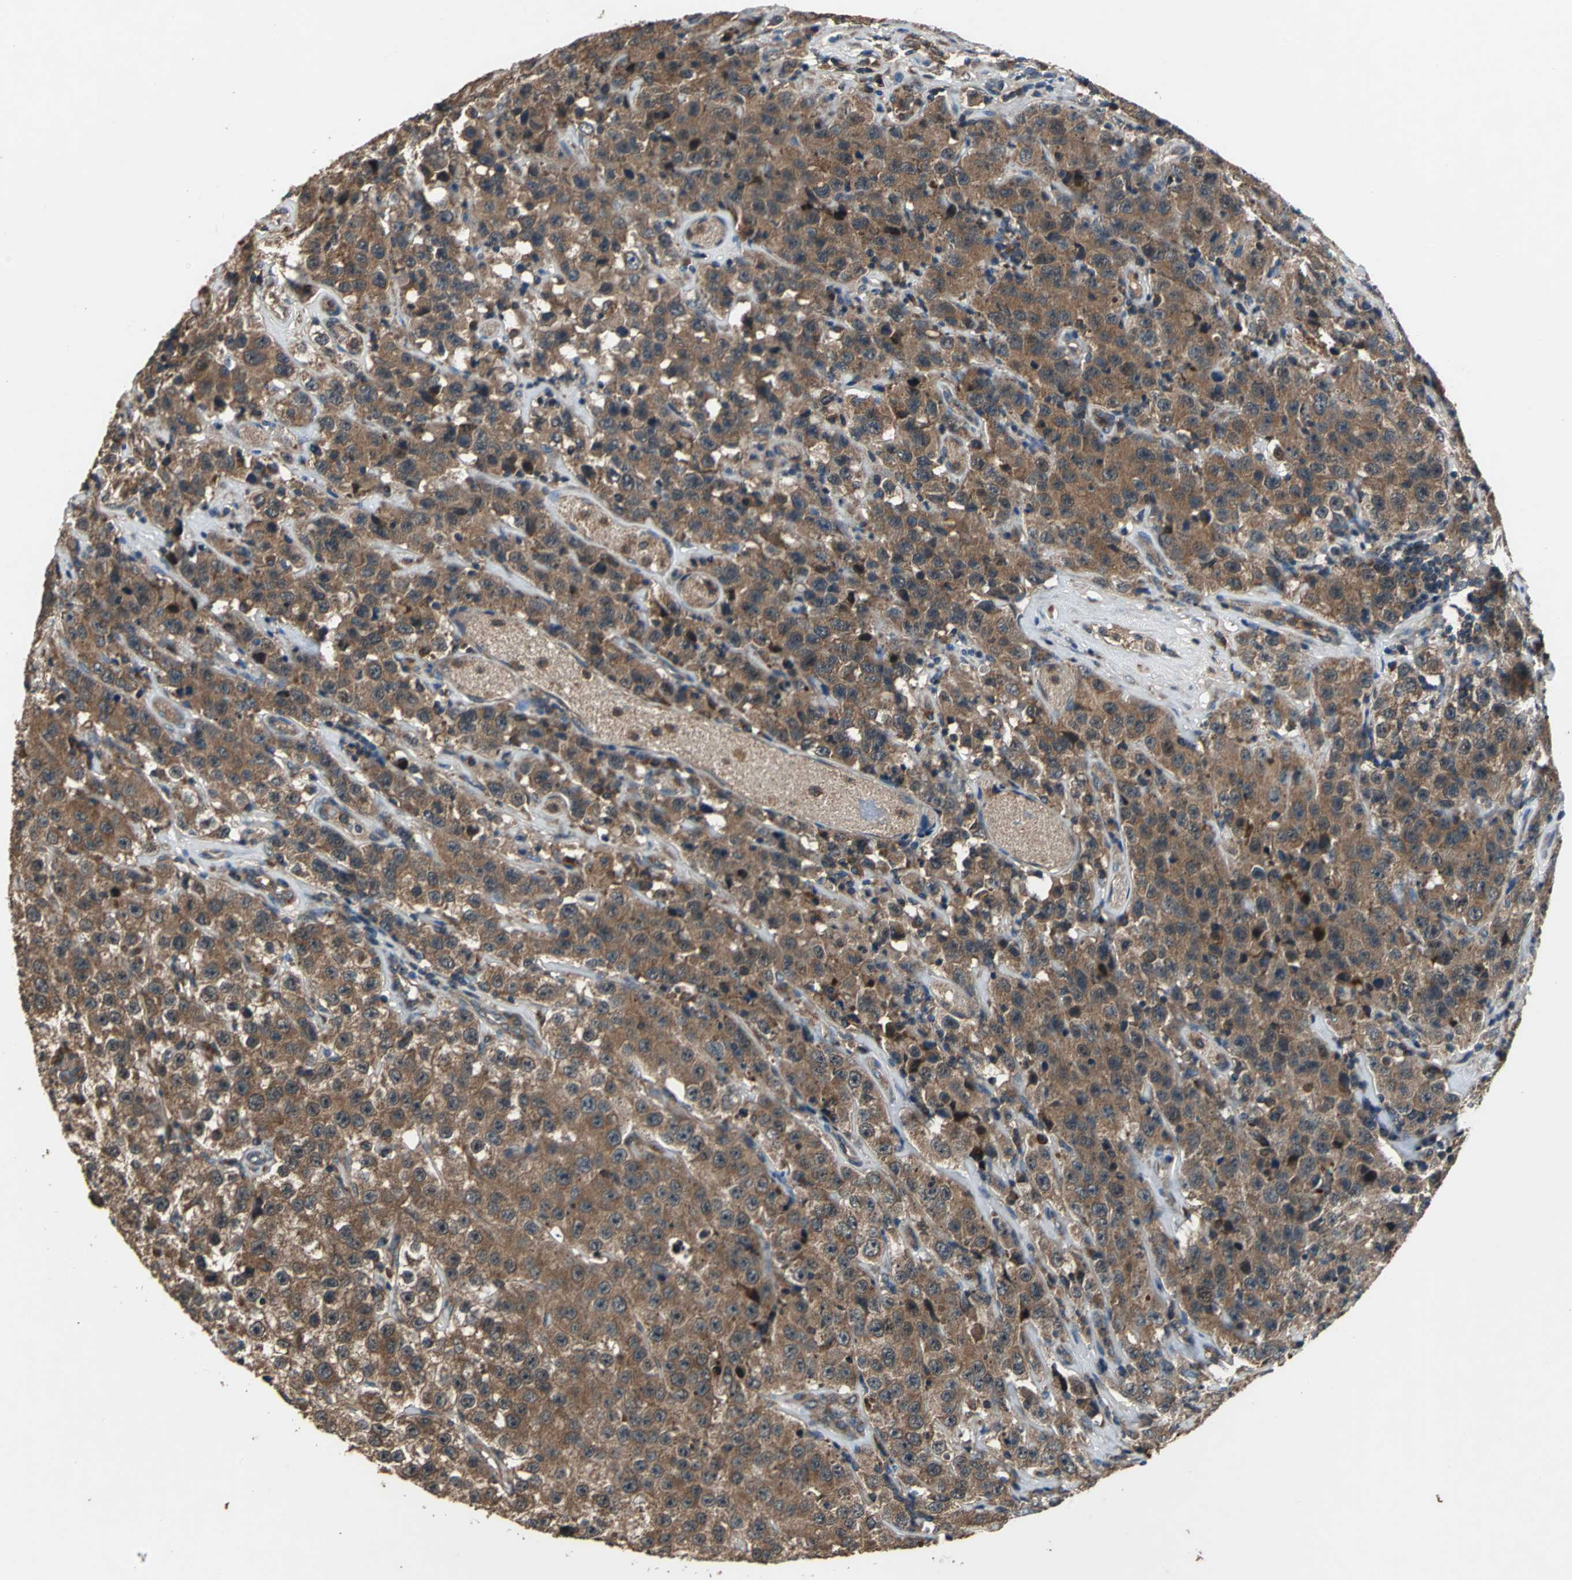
{"staining": {"intensity": "strong", "quantity": ">75%", "location": "cytoplasmic/membranous"}, "tissue": "testis cancer", "cell_type": "Tumor cells", "image_type": "cancer", "snomed": [{"axis": "morphology", "description": "Seminoma, NOS"}, {"axis": "topography", "description": "Testis"}], "caption": "High-magnification brightfield microscopy of seminoma (testis) stained with DAB (brown) and counterstained with hematoxylin (blue). tumor cells exhibit strong cytoplasmic/membranous staining is identified in about>75% of cells. (DAB (3,3'-diaminobenzidine) IHC, brown staining for protein, blue staining for nuclei).", "gene": "ZNF608", "patient": {"sex": "male", "age": 52}}